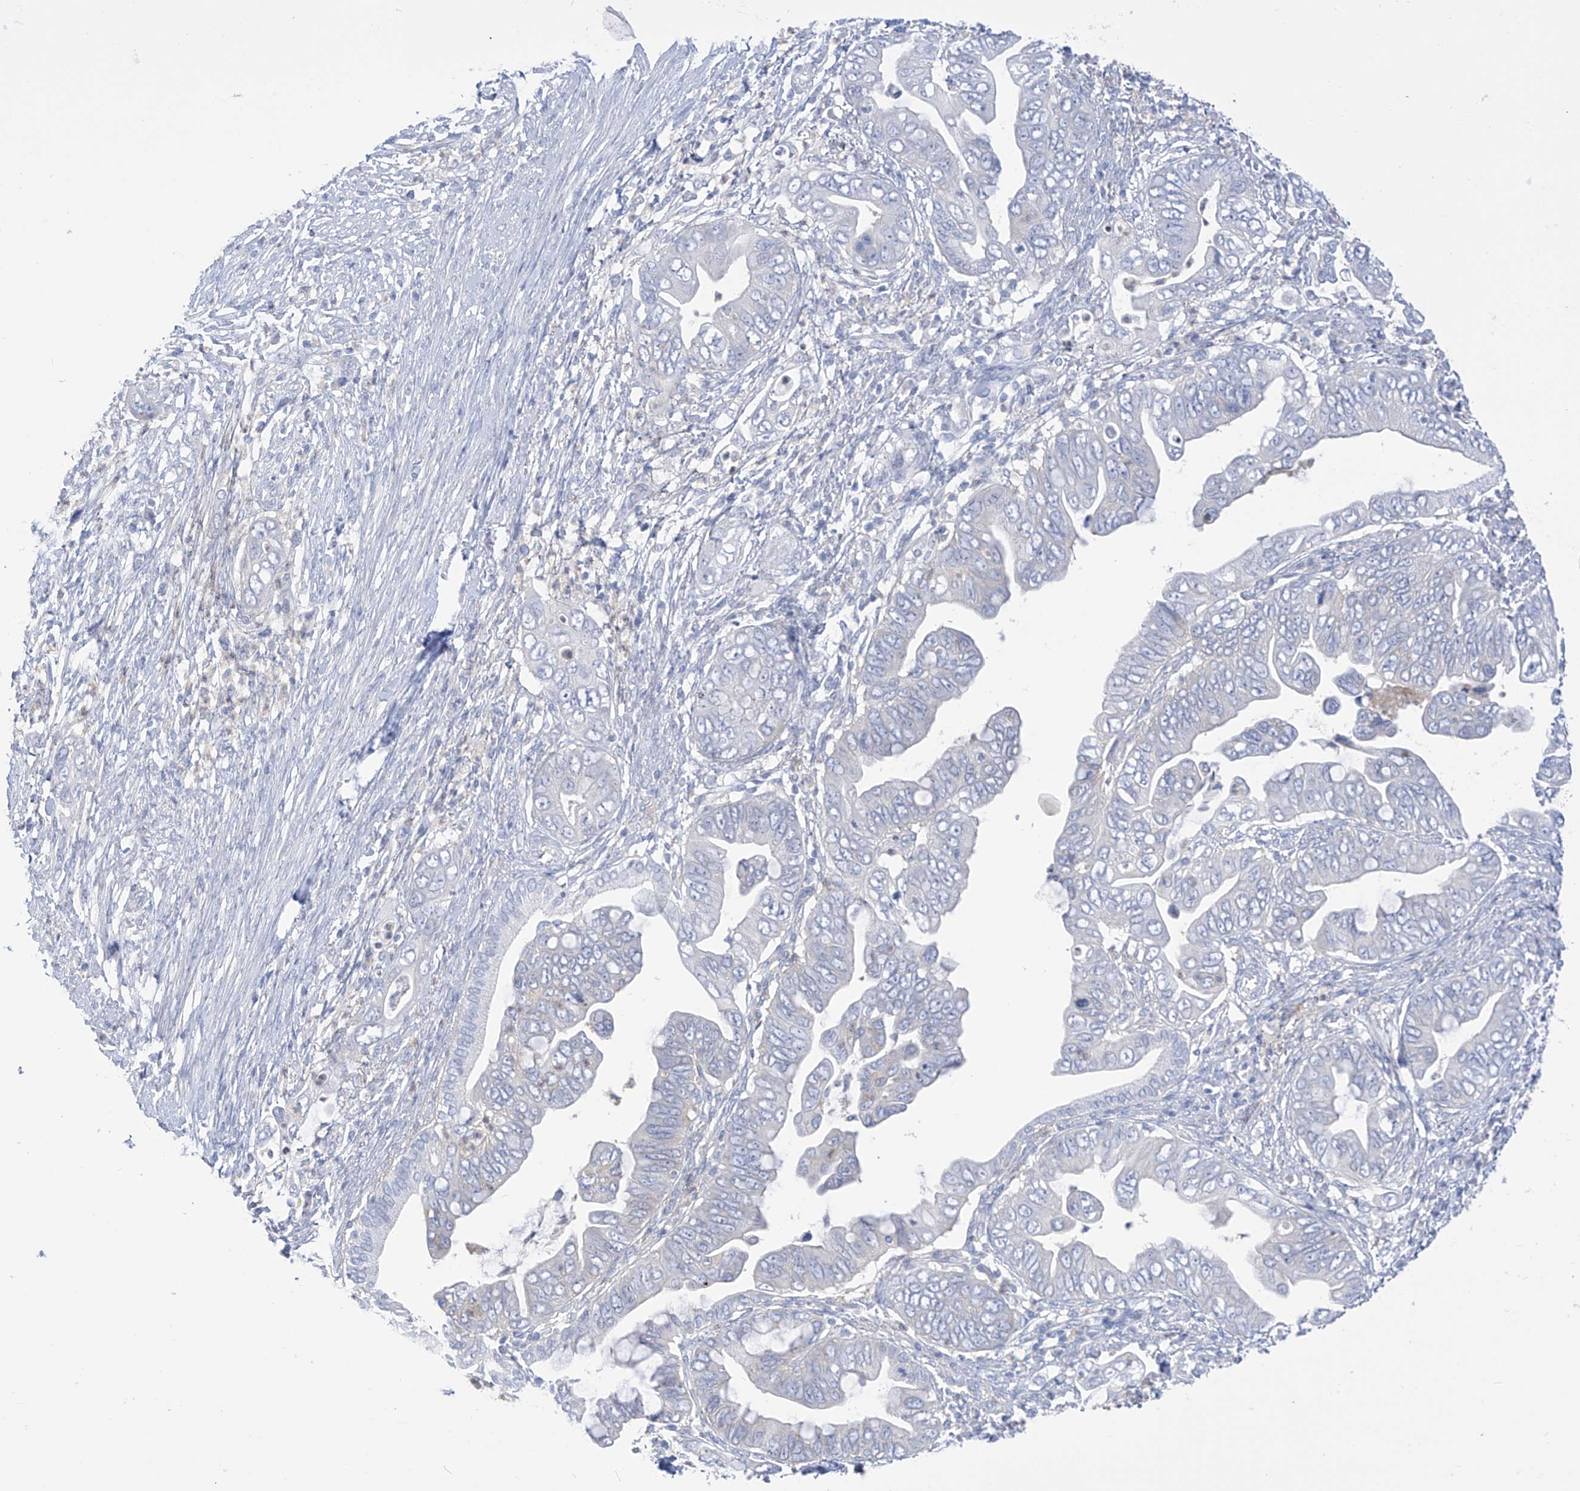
{"staining": {"intensity": "negative", "quantity": "none", "location": "none"}, "tissue": "pancreatic cancer", "cell_type": "Tumor cells", "image_type": "cancer", "snomed": [{"axis": "morphology", "description": "Adenocarcinoma, NOS"}, {"axis": "topography", "description": "Pancreas"}], "caption": "Immunohistochemical staining of adenocarcinoma (pancreatic) exhibits no significant positivity in tumor cells. (Stains: DAB (3,3'-diaminobenzidine) immunohistochemistry with hematoxylin counter stain, Microscopy: brightfield microscopy at high magnification).", "gene": "FABP2", "patient": {"sex": "male", "age": 75}}